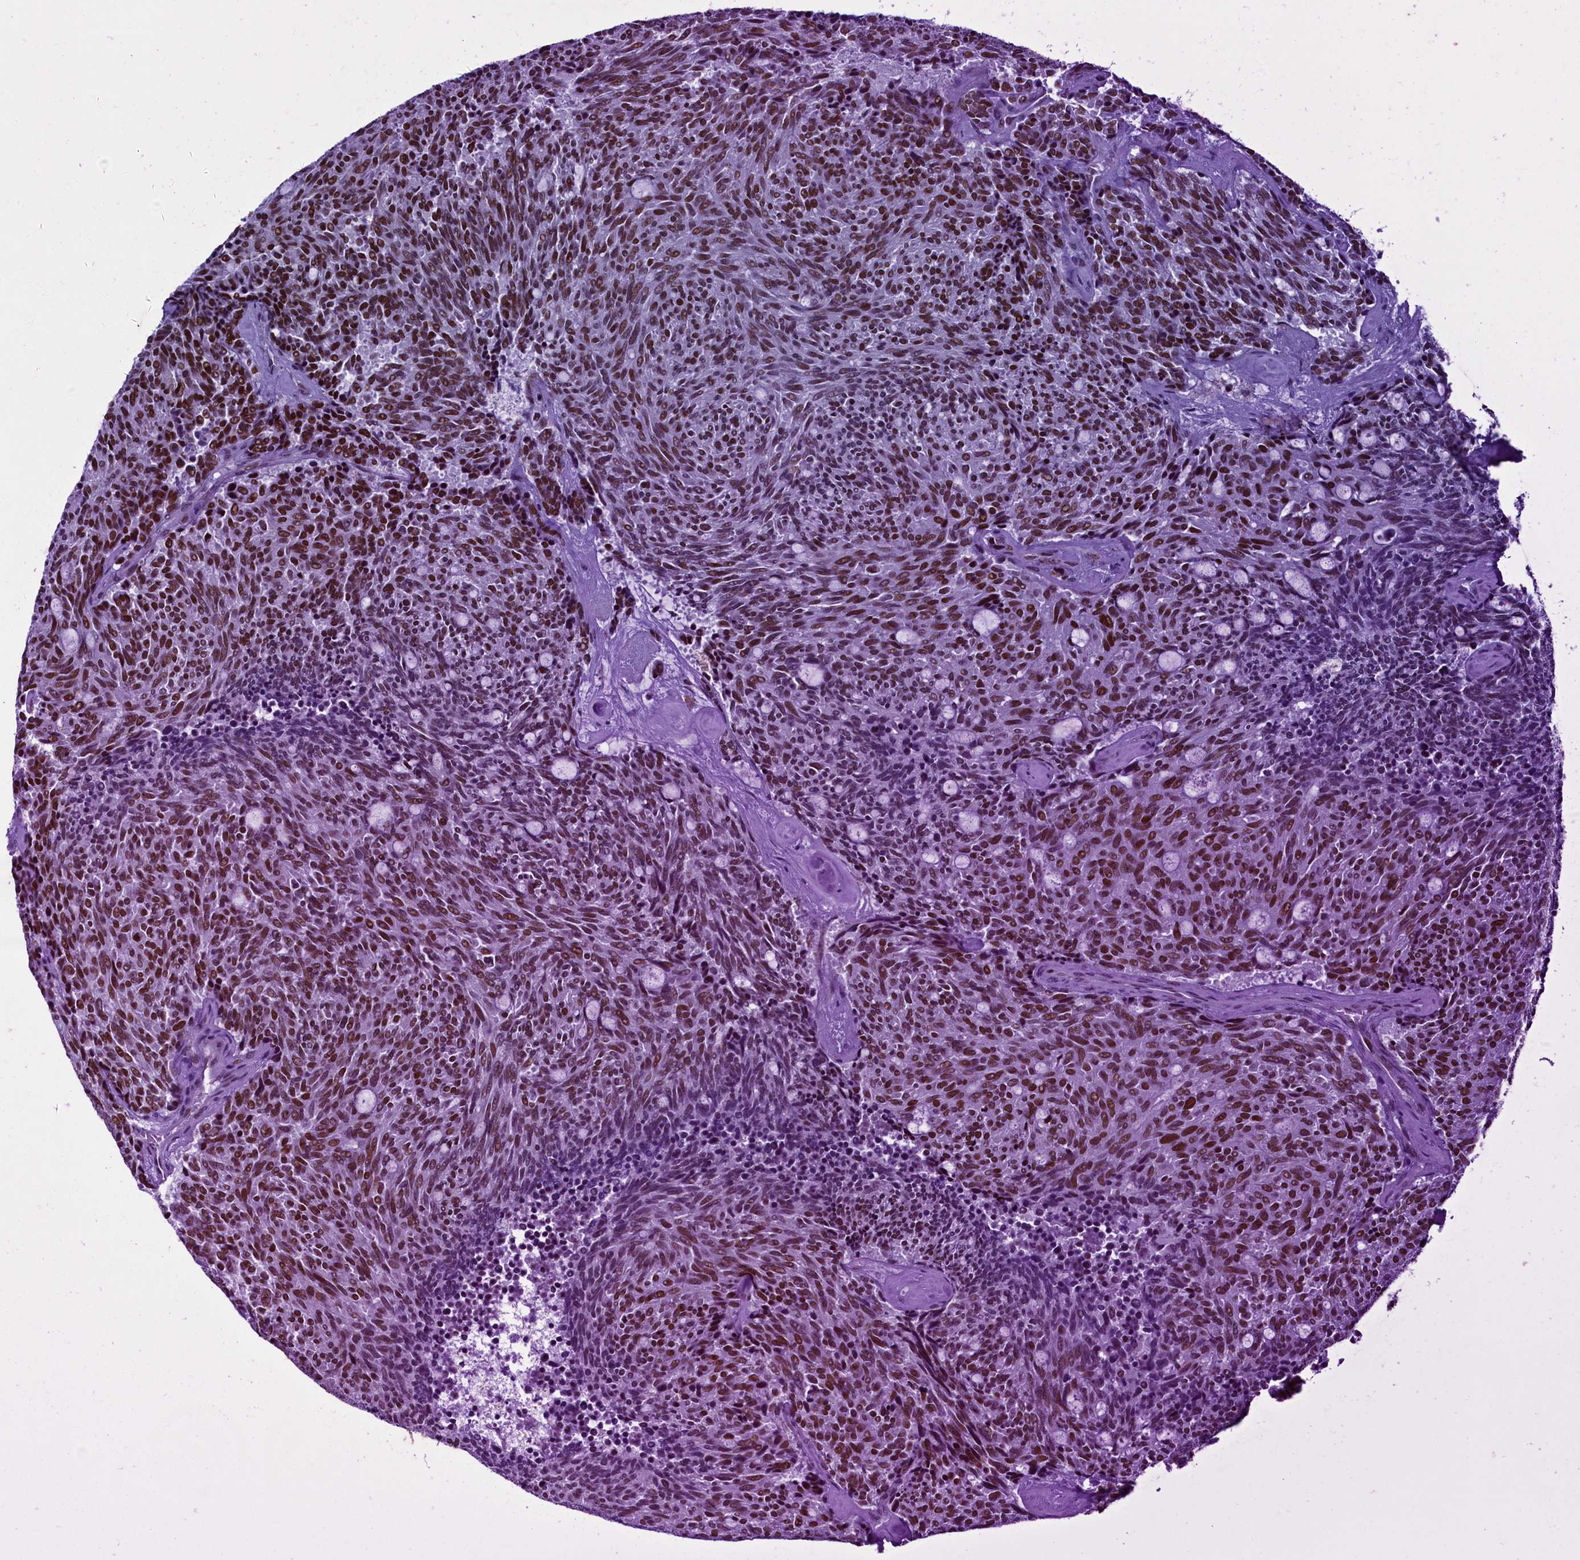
{"staining": {"intensity": "strong", "quantity": ">75%", "location": "nuclear"}, "tissue": "carcinoid", "cell_type": "Tumor cells", "image_type": "cancer", "snomed": [{"axis": "morphology", "description": "Carcinoid, malignant, NOS"}, {"axis": "topography", "description": "Pancreas"}], "caption": "Carcinoid (malignant) was stained to show a protein in brown. There is high levels of strong nuclear expression in approximately >75% of tumor cells. (IHC, brightfield microscopy, high magnification).", "gene": "SUGP2", "patient": {"sex": "female", "age": 54}}